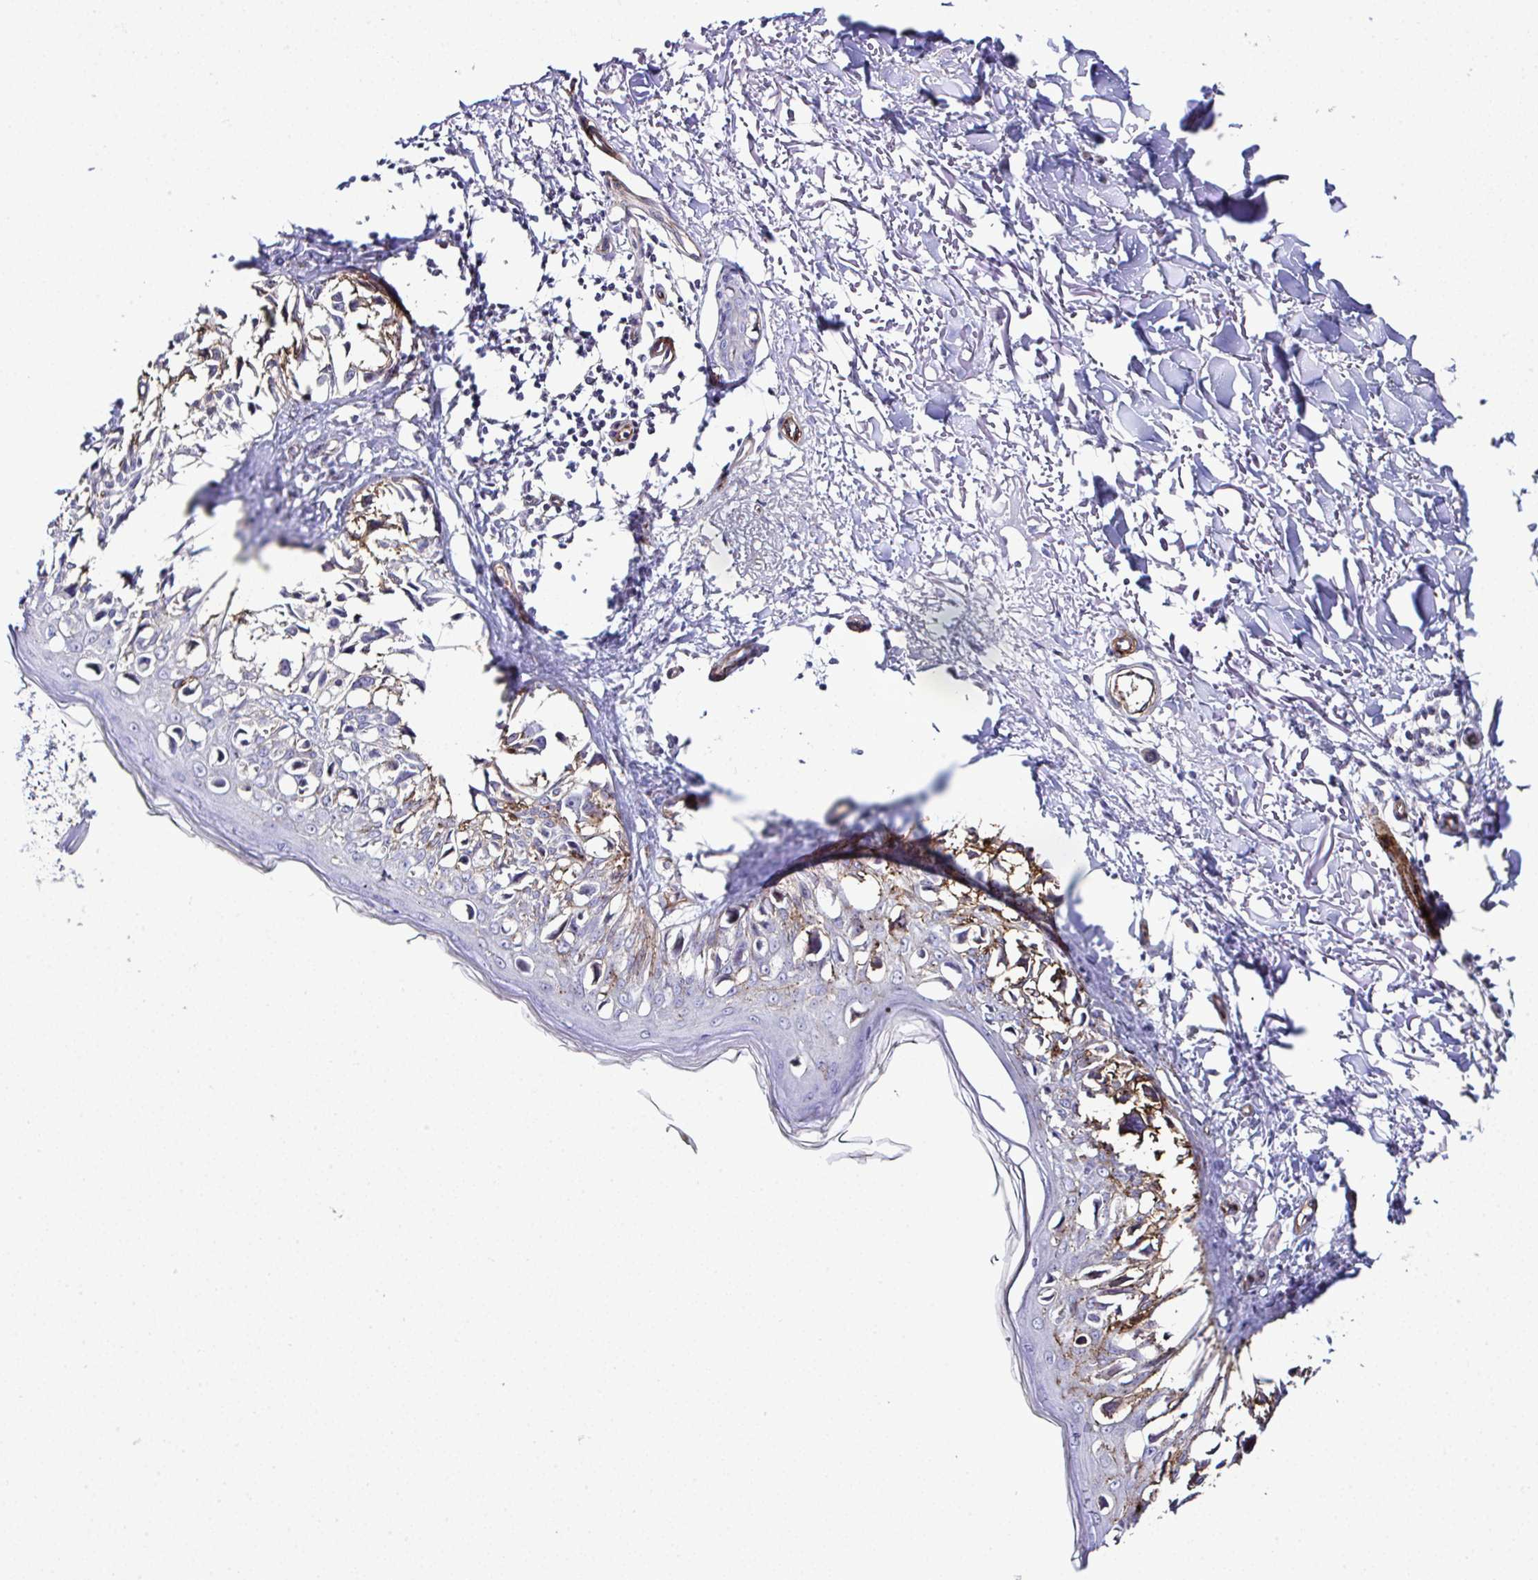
{"staining": {"intensity": "moderate", "quantity": ">75%", "location": "cytoplasmic/membranous"}, "tissue": "melanoma", "cell_type": "Tumor cells", "image_type": "cancer", "snomed": [{"axis": "morphology", "description": "Malignant melanoma, NOS"}, {"axis": "topography", "description": "Skin"}], "caption": "Melanoma stained for a protein demonstrates moderate cytoplasmic/membranous positivity in tumor cells.", "gene": "FBXO34", "patient": {"sex": "male", "age": 73}}